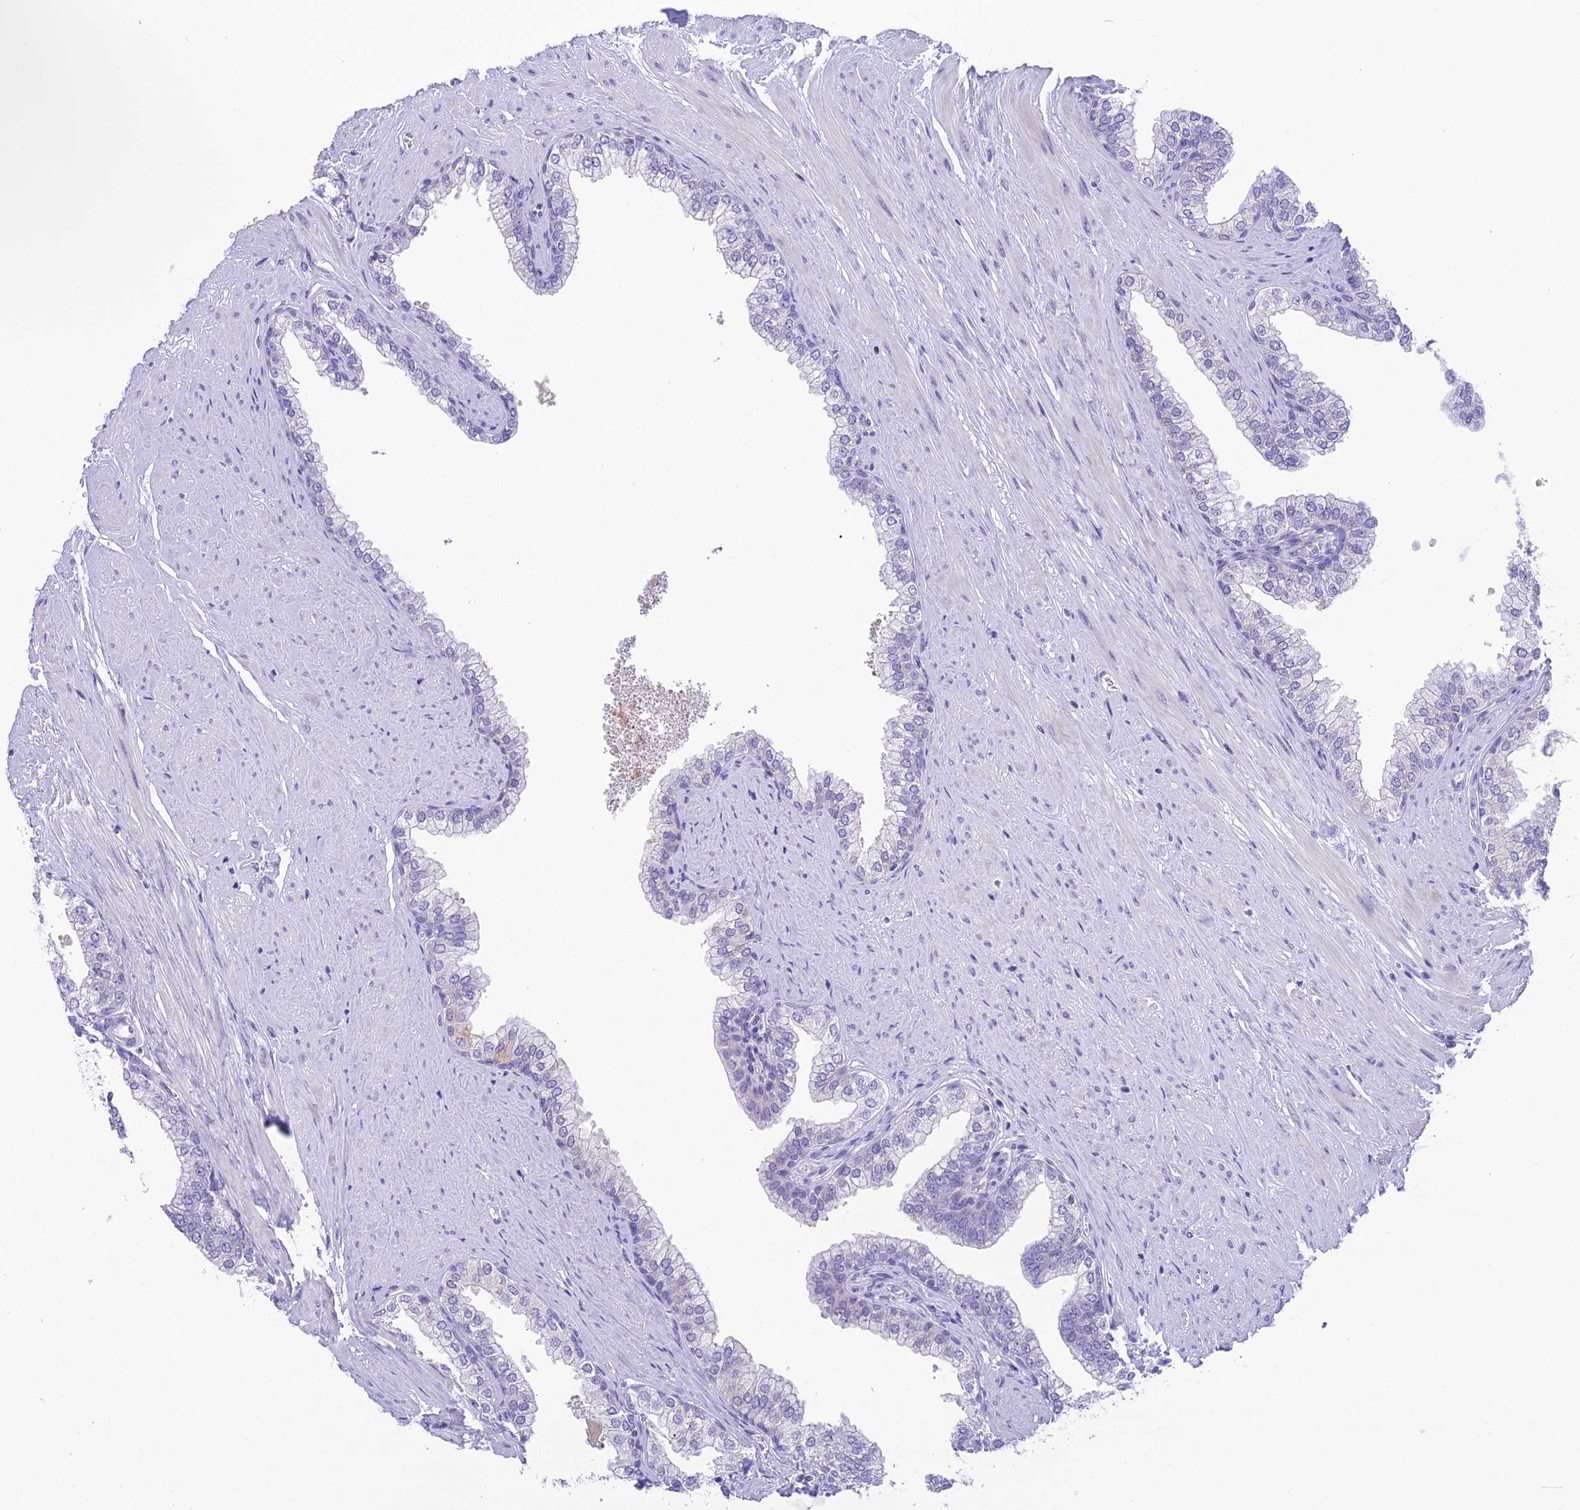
{"staining": {"intensity": "negative", "quantity": "none", "location": "none"}, "tissue": "prostate", "cell_type": "Glandular cells", "image_type": "normal", "snomed": [{"axis": "morphology", "description": "Normal tissue, NOS"}, {"axis": "morphology", "description": "Urothelial carcinoma, Low grade"}, {"axis": "topography", "description": "Urinary bladder"}, {"axis": "topography", "description": "Prostate"}], "caption": "Prostate stained for a protein using IHC exhibits no staining glandular cells.", "gene": "KIAA0408", "patient": {"sex": "male", "age": 60}}